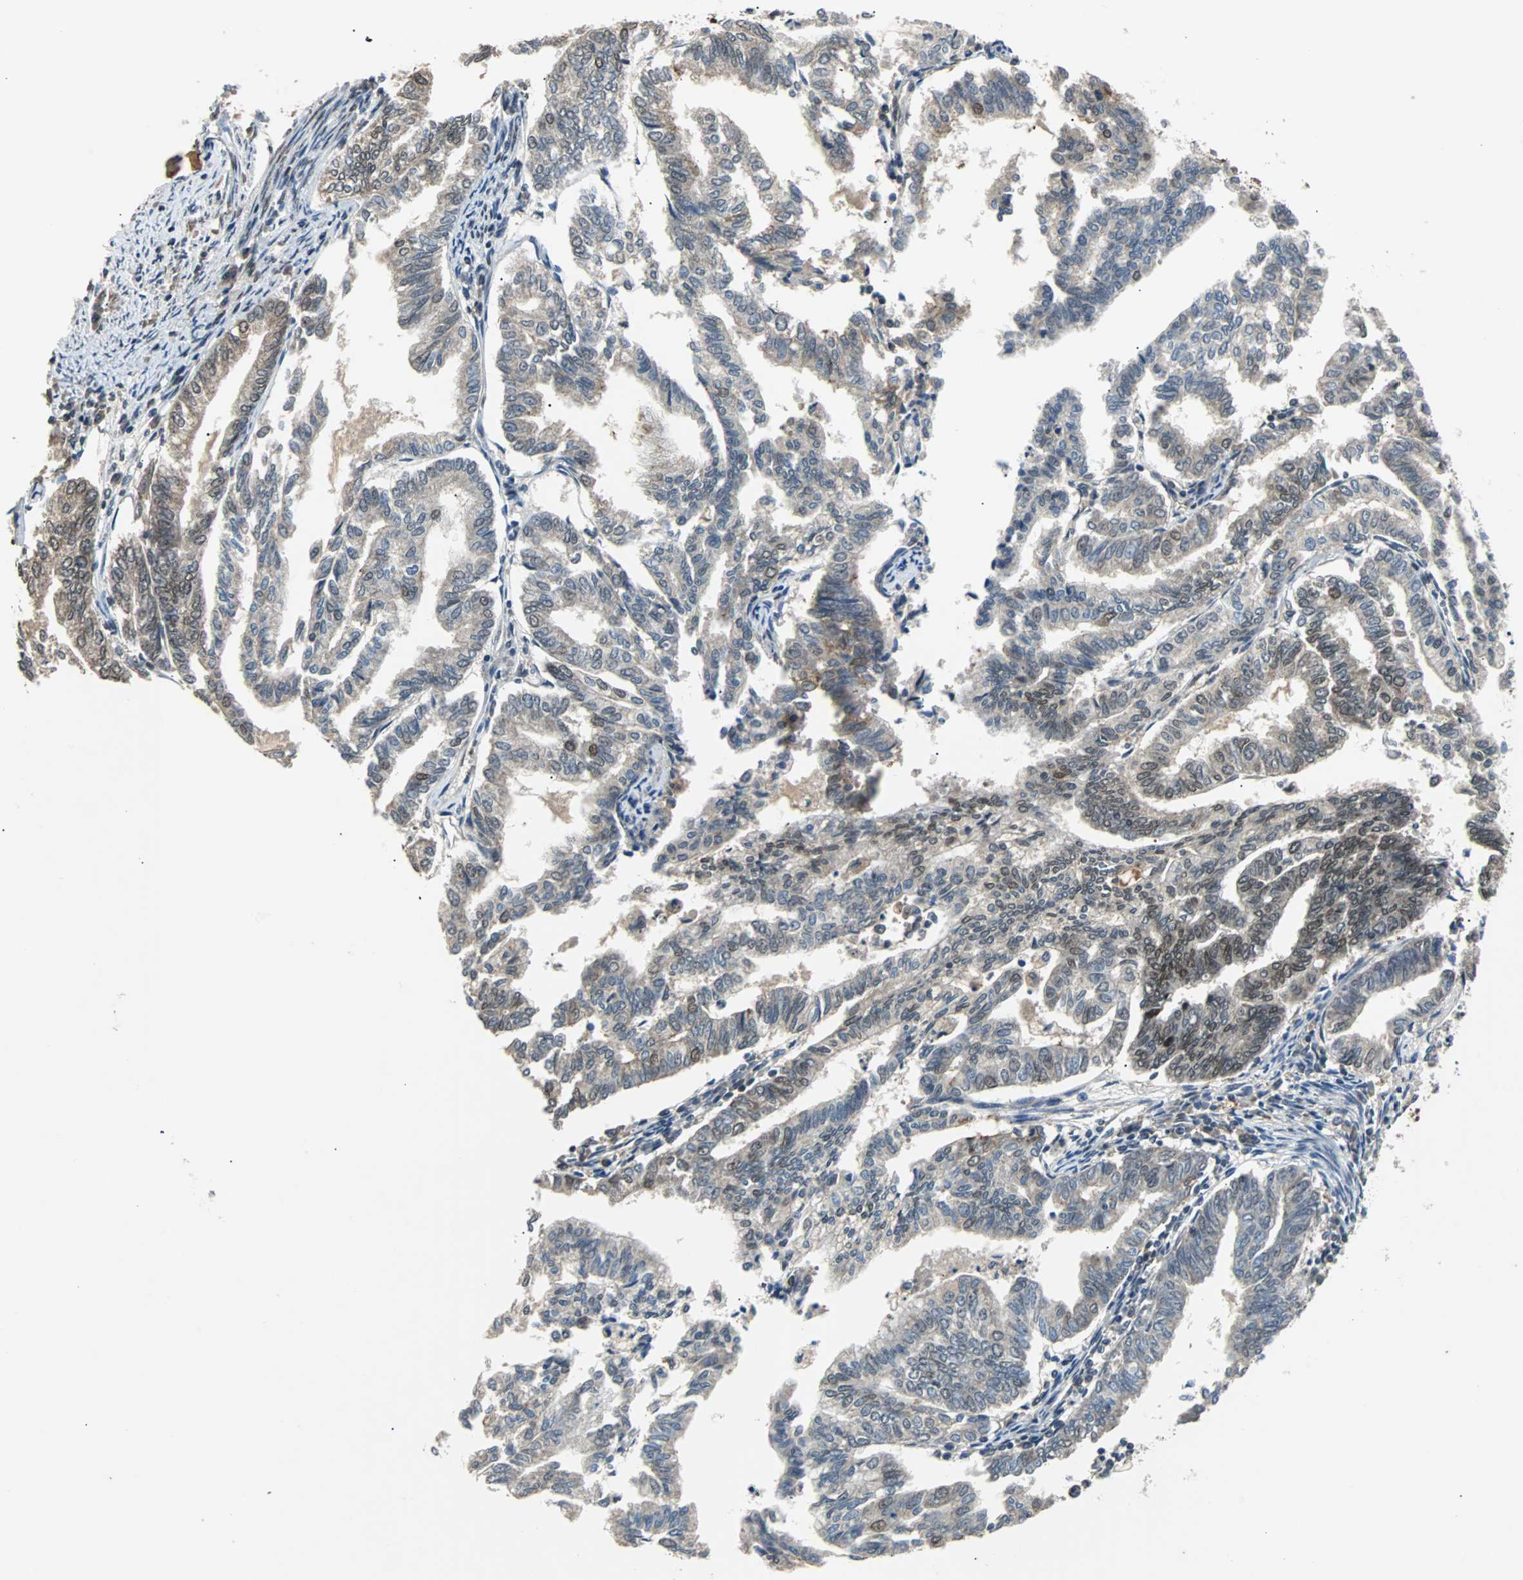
{"staining": {"intensity": "weak", "quantity": "25%-75%", "location": "cytoplasmic/membranous,nuclear"}, "tissue": "endometrial cancer", "cell_type": "Tumor cells", "image_type": "cancer", "snomed": [{"axis": "morphology", "description": "Adenocarcinoma, NOS"}, {"axis": "topography", "description": "Endometrium"}], "caption": "The immunohistochemical stain highlights weak cytoplasmic/membranous and nuclear staining in tumor cells of adenocarcinoma (endometrial) tissue.", "gene": "PHC1", "patient": {"sex": "female", "age": 79}}